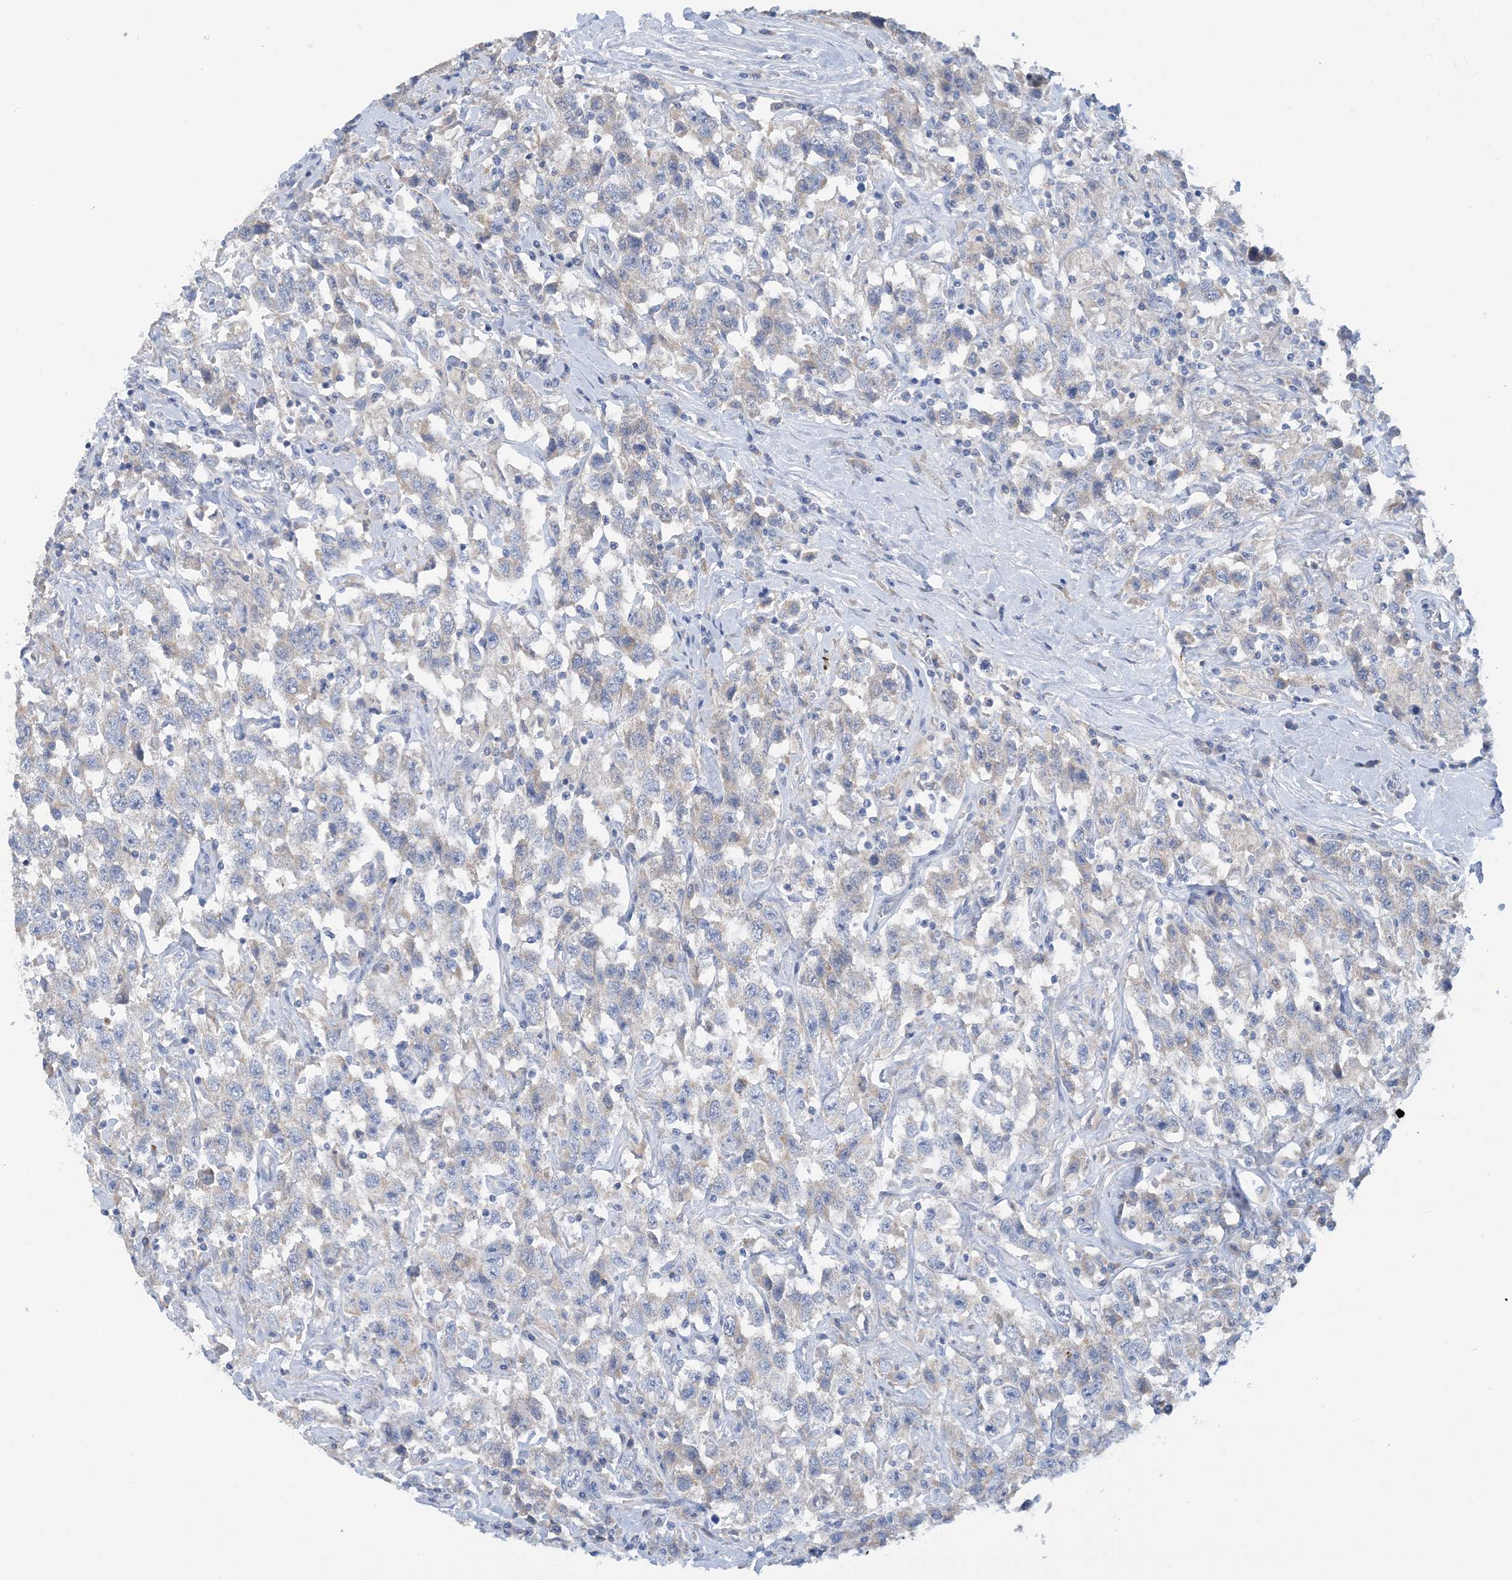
{"staining": {"intensity": "negative", "quantity": "none", "location": "none"}, "tissue": "testis cancer", "cell_type": "Tumor cells", "image_type": "cancer", "snomed": [{"axis": "morphology", "description": "Seminoma, NOS"}, {"axis": "topography", "description": "Testis"}], "caption": "Immunohistochemistry (IHC) photomicrograph of human testis cancer (seminoma) stained for a protein (brown), which displays no positivity in tumor cells. (IHC, brightfield microscopy, high magnification).", "gene": "ZCCHC18", "patient": {"sex": "male", "age": 41}}